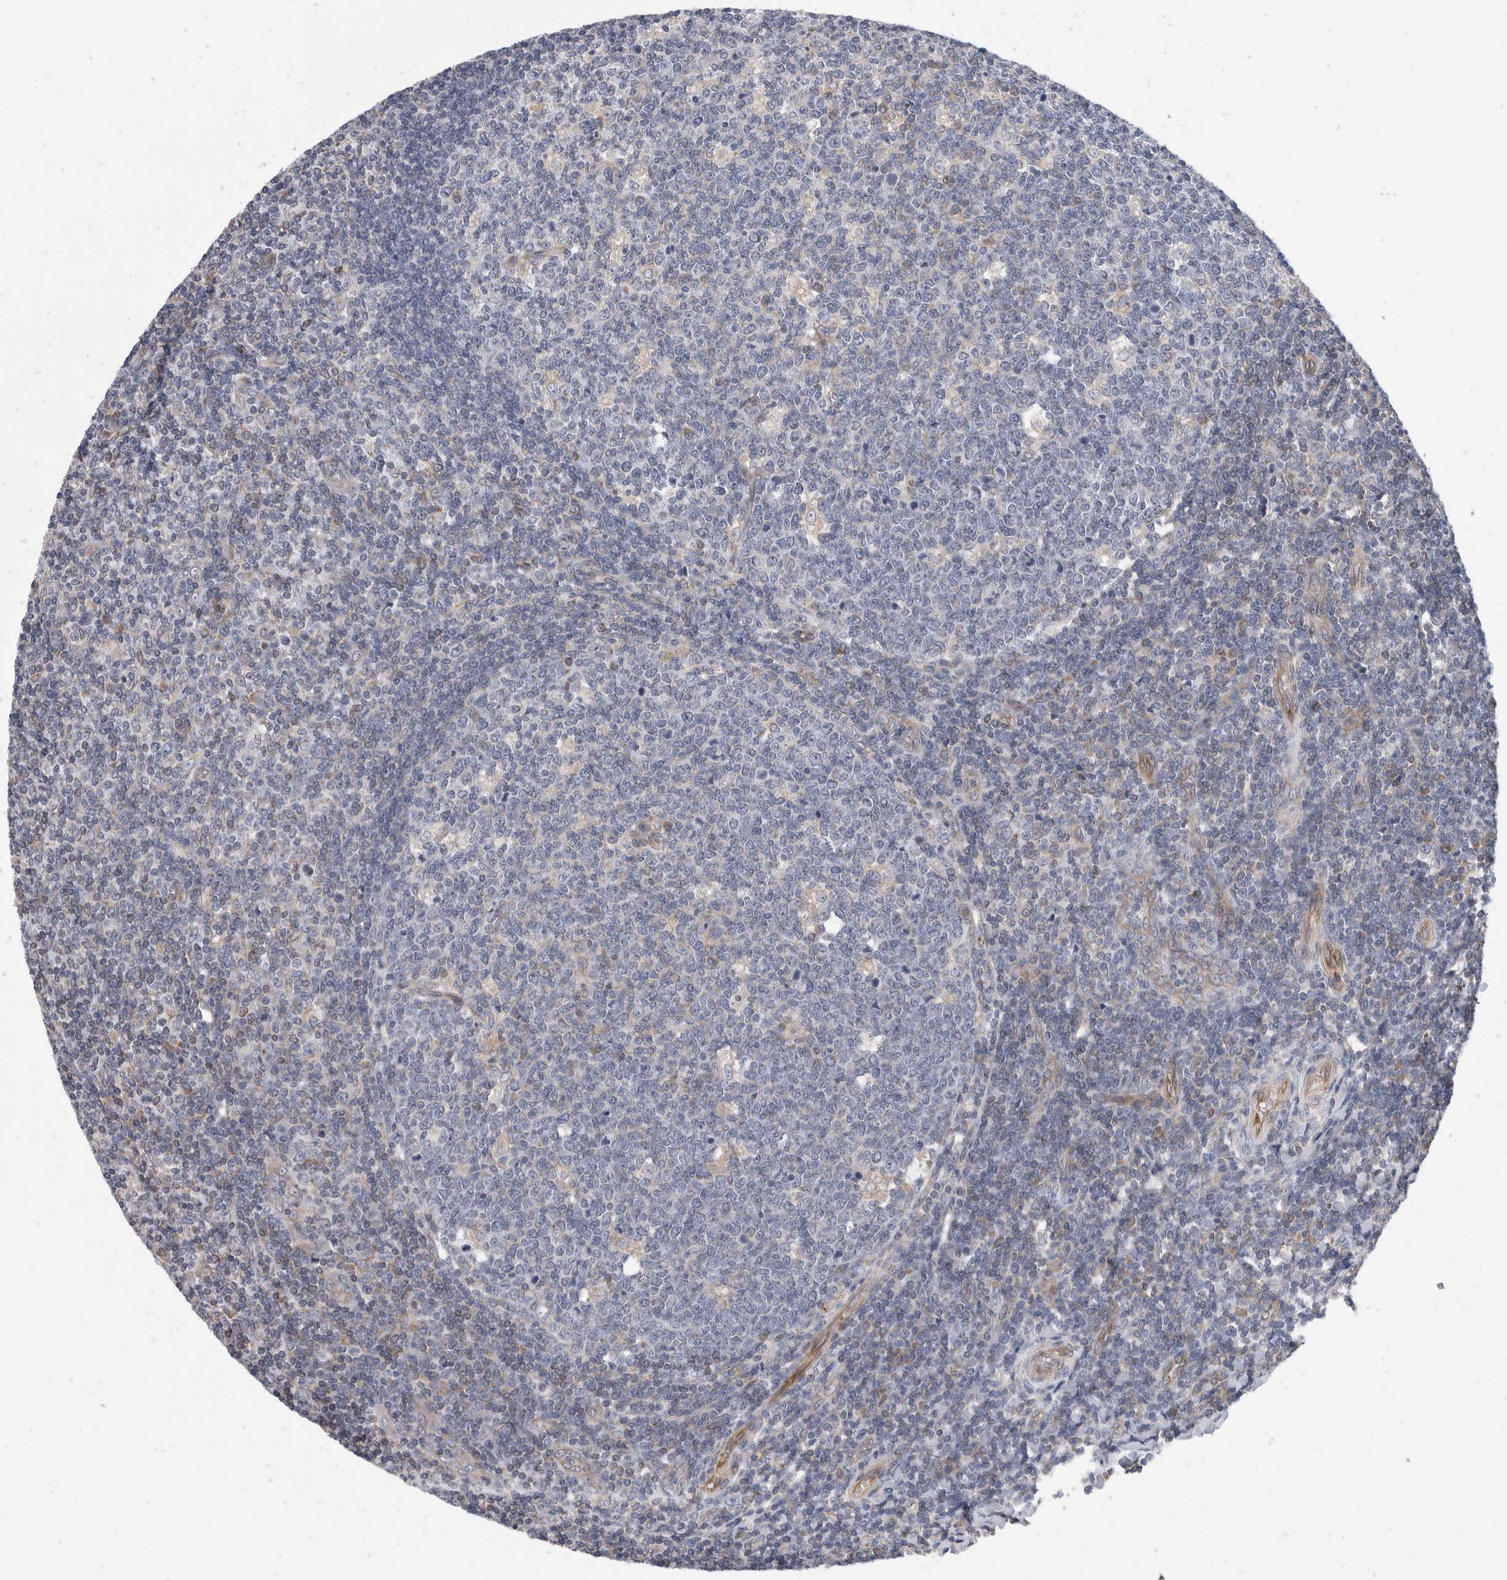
{"staining": {"intensity": "negative", "quantity": "none", "location": "none"}, "tissue": "tonsil", "cell_type": "Germinal center cells", "image_type": "normal", "snomed": [{"axis": "morphology", "description": "Normal tissue, NOS"}, {"axis": "topography", "description": "Tonsil"}], "caption": "The immunohistochemistry histopathology image has no significant staining in germinal center cells of tonsil.", "gene": "TMEM245", "patient": {"sex": "female", "age": 19}}